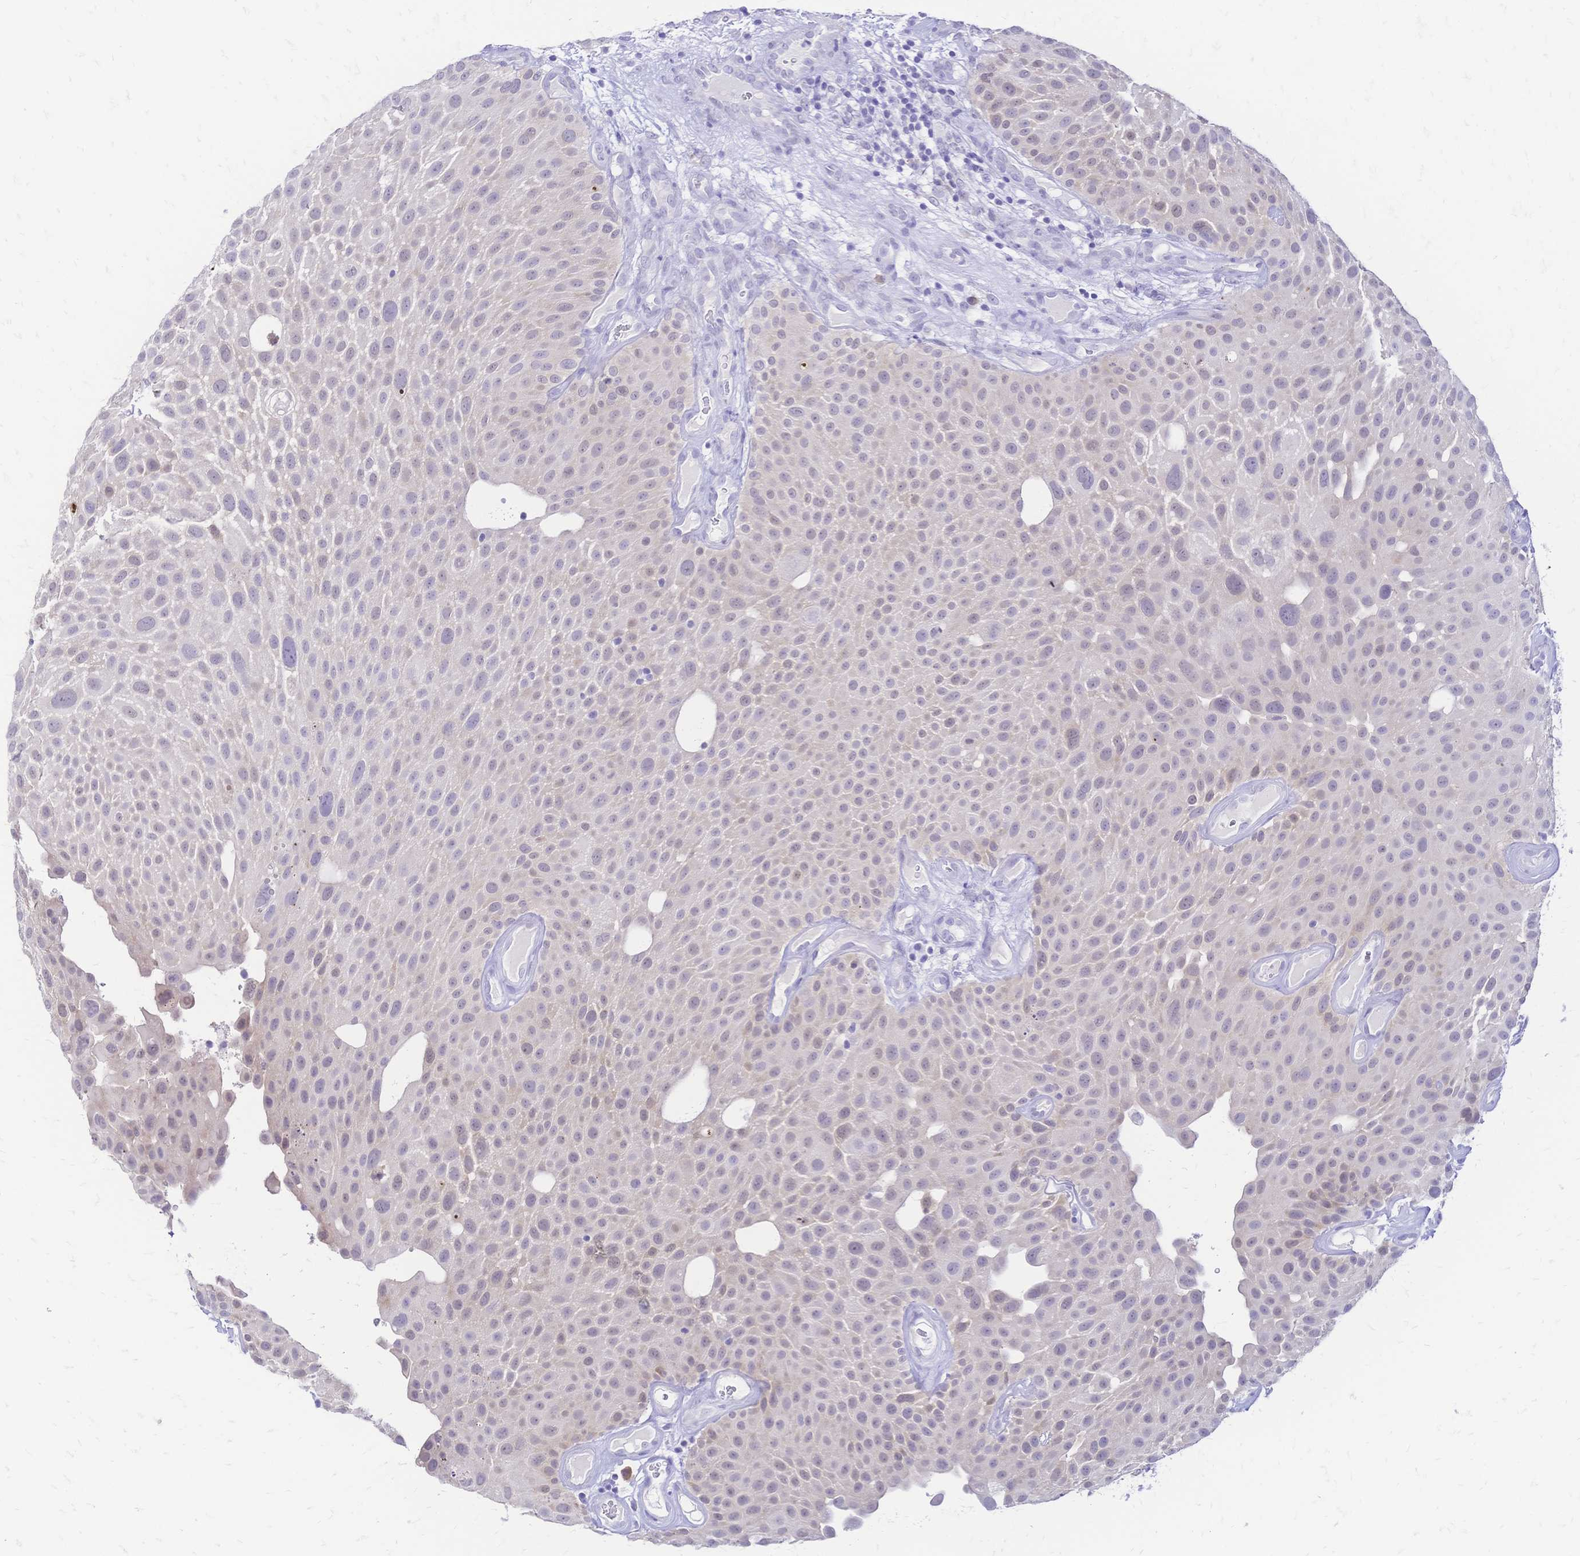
{"staining": {"intensity": "negative", "quantity": "none", "location": "none"}, "tissue": "urothelial cancer", "cell_type": "Tumor cells", "image_type": "cancer", "snomed": [{"axis": "morphology", "description": "Urothelial carcinoma, Low grade"}, {"axis": "topography", "description": "Urinary bladder"}], "caption": "This is an IHC photomicrograph of urothelial cancer. There is no positivity in tumor cells.", "gene": "GRB7", "patient": {"sex": "male", "age": 72}}